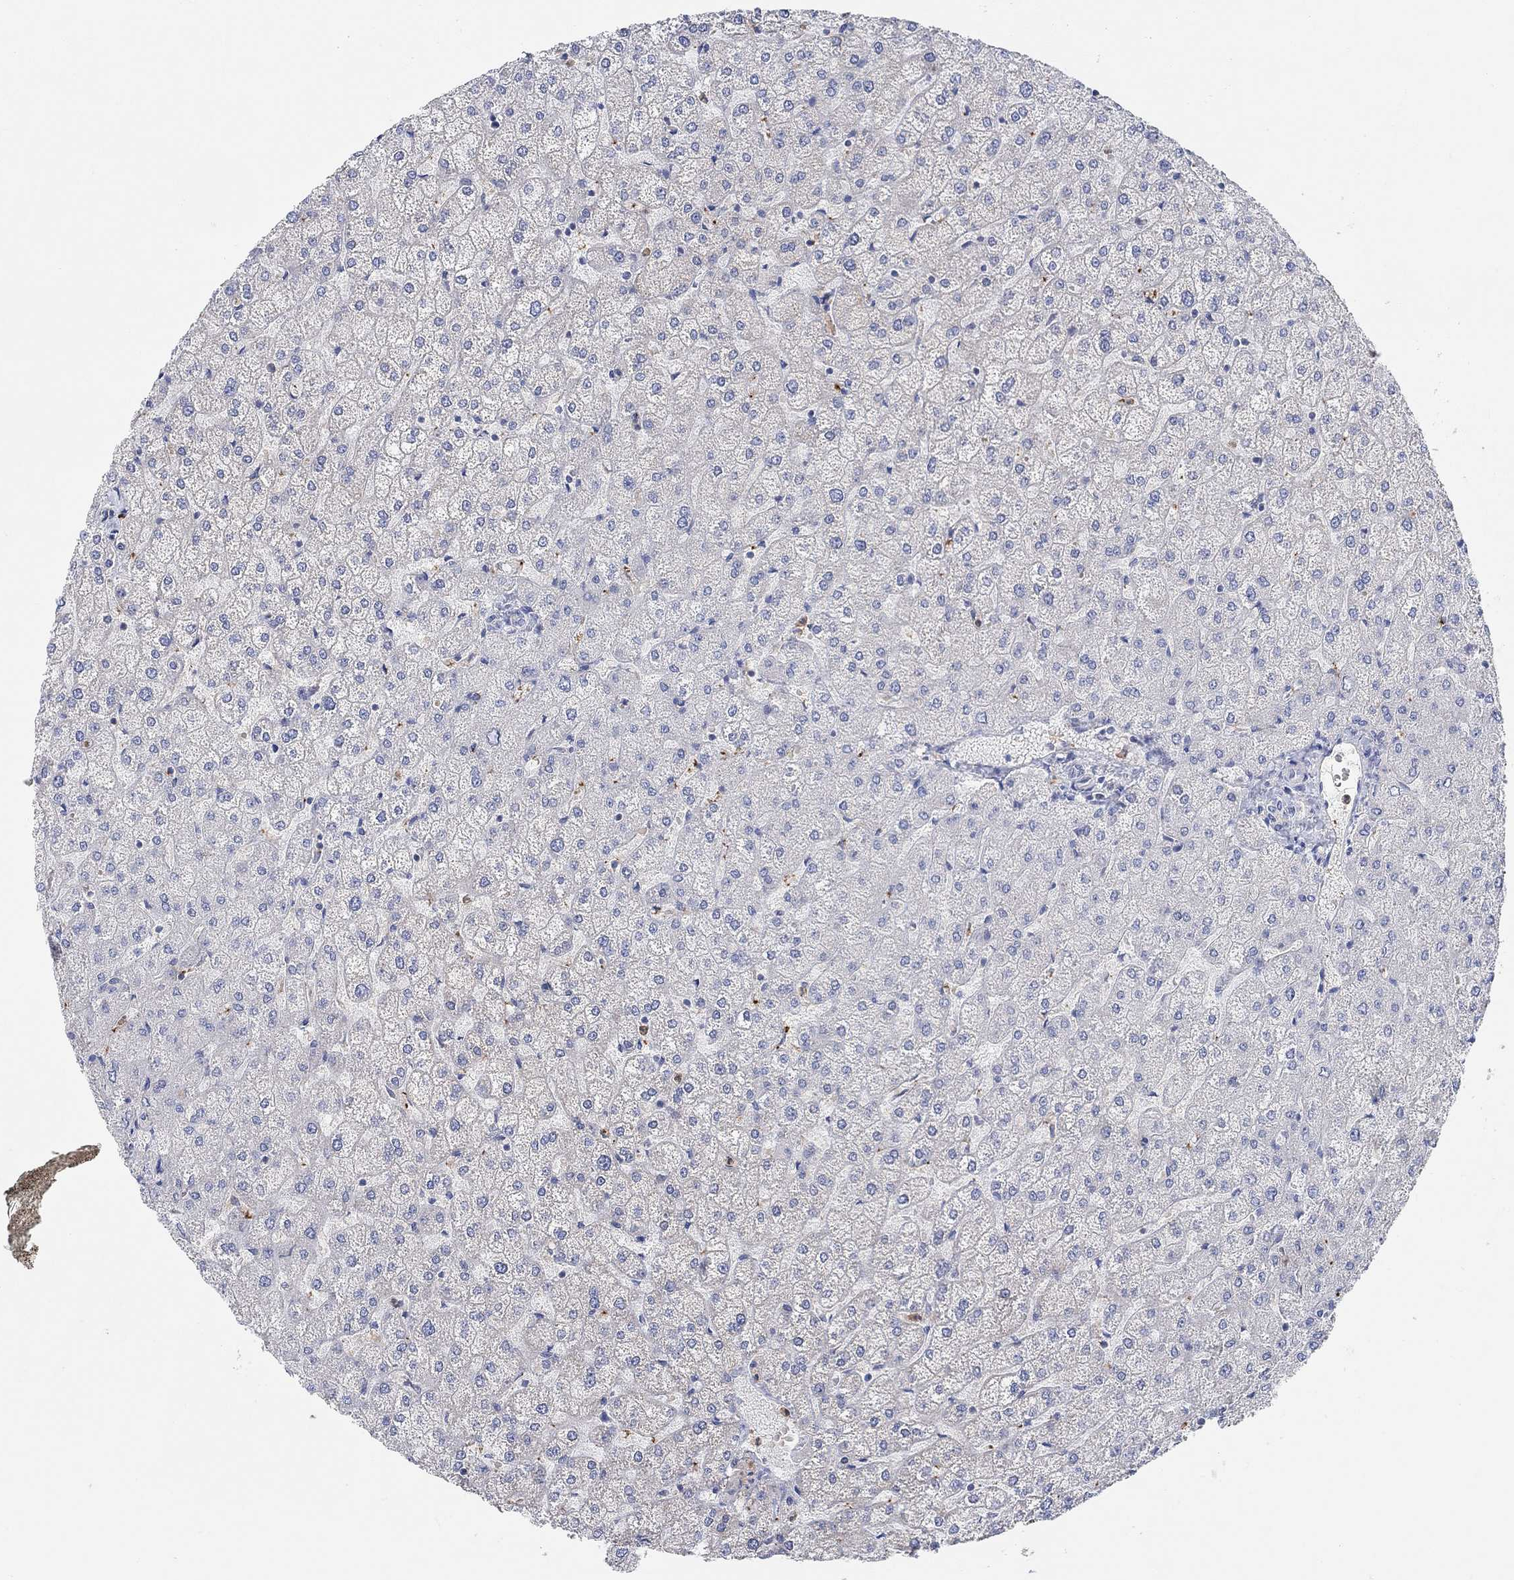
{"staining": {"intensity": "negative", "quantity": "none", "location": "none"}, "tissue": "liver", "cell_type": "Cholangiocytes", "image_type": "normal", "snomed": [{"axis": "morphology", "description": "Normal tissue, NOS"}, {"axis": "topography", "description": "Liver"}], "caption": "Immunohistochemistry (IHC) photomicrograph of benign liver stained for a protein (brown), which exhibits no positivity in cholangiocytes. Nuclei are stained in blue.", "gene": "PMFBP1", "patient": {"sex": "female", "age": 32}}